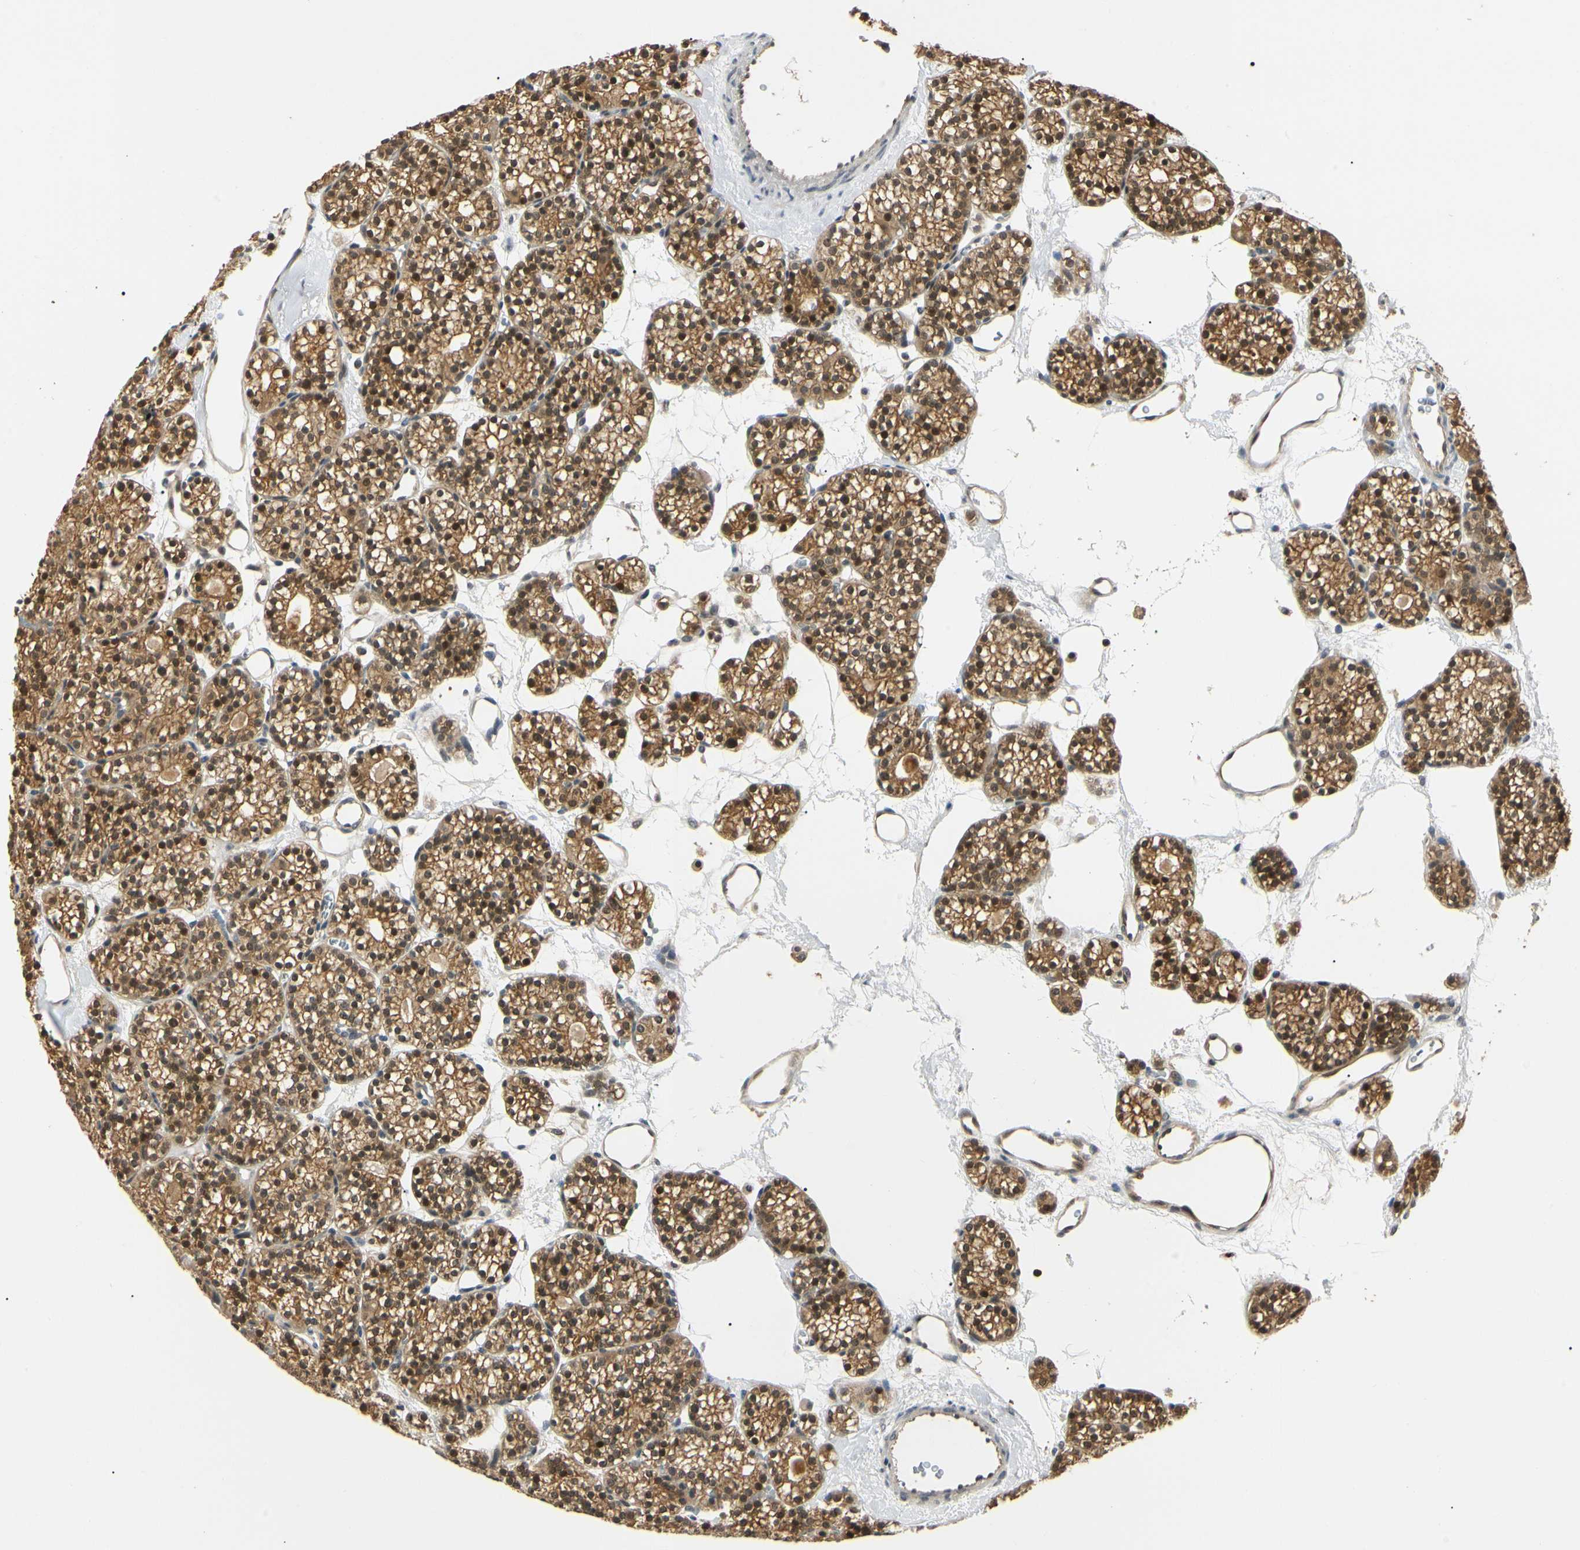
{"staining": {"intensity": "moderate", "quantity": ">75%", "location": "cytoplasmic/membranous,nuclear"}, "tissue": "parathyroid gland", "cell_type": "Glandular cells", "image_type": "normal", "snomed": [{"axis": "morphology", "description": "Normal tissue, NOS"}, {"axis": "topography", "description": "Parathyroid gland"}], "caption": "Immunohistochemistry of normal parathyroid gland shows medium levels of moderate cytoplasmic/membranous,nuclear staining in approximately >75% of glandular cells.", "gene": "UBE2Z", "patient": {"sex": "female", "age": 64}}